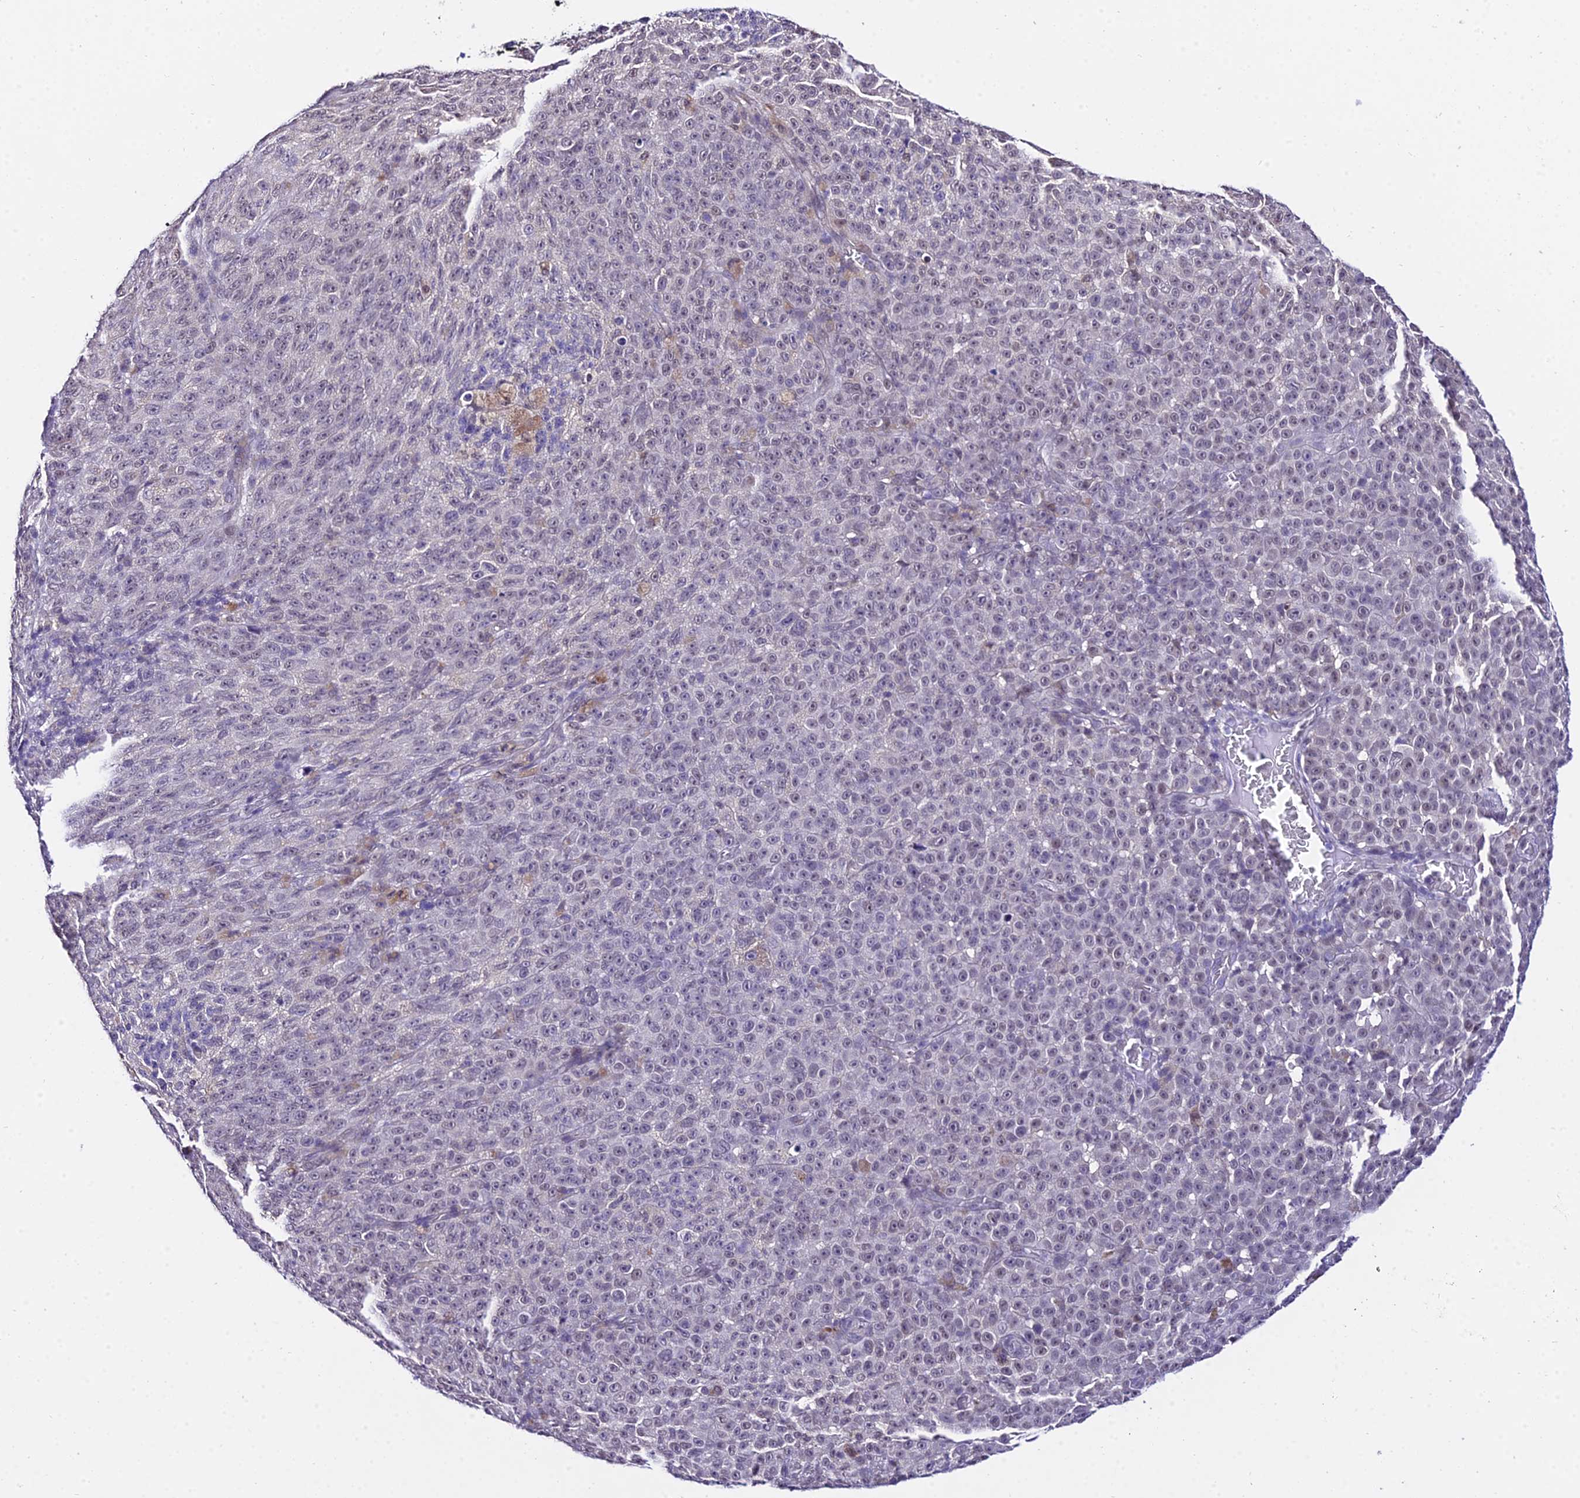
{"staining": {"intensity": "negative", "quantity": "none", "location": "none"}, "tissue": "melanoma", "cell_type": "Tumor cells", "image_type": "cancer", "snomed": [{"axis": "morphology", "description": "Malignant melanoma, NOS"}, {"axis": "topography", "description": "Skin"}], "caption": "The immunohistochemistry (IHC) image has no significant expression in tumor cells of melanoma tissue. (DAB (3,3'-diaminobenzidine) immunohistochemistry with hematoxylin counter stain).", "gene": "POLR2I", "patient": {"sex": "female", "age": 82}}